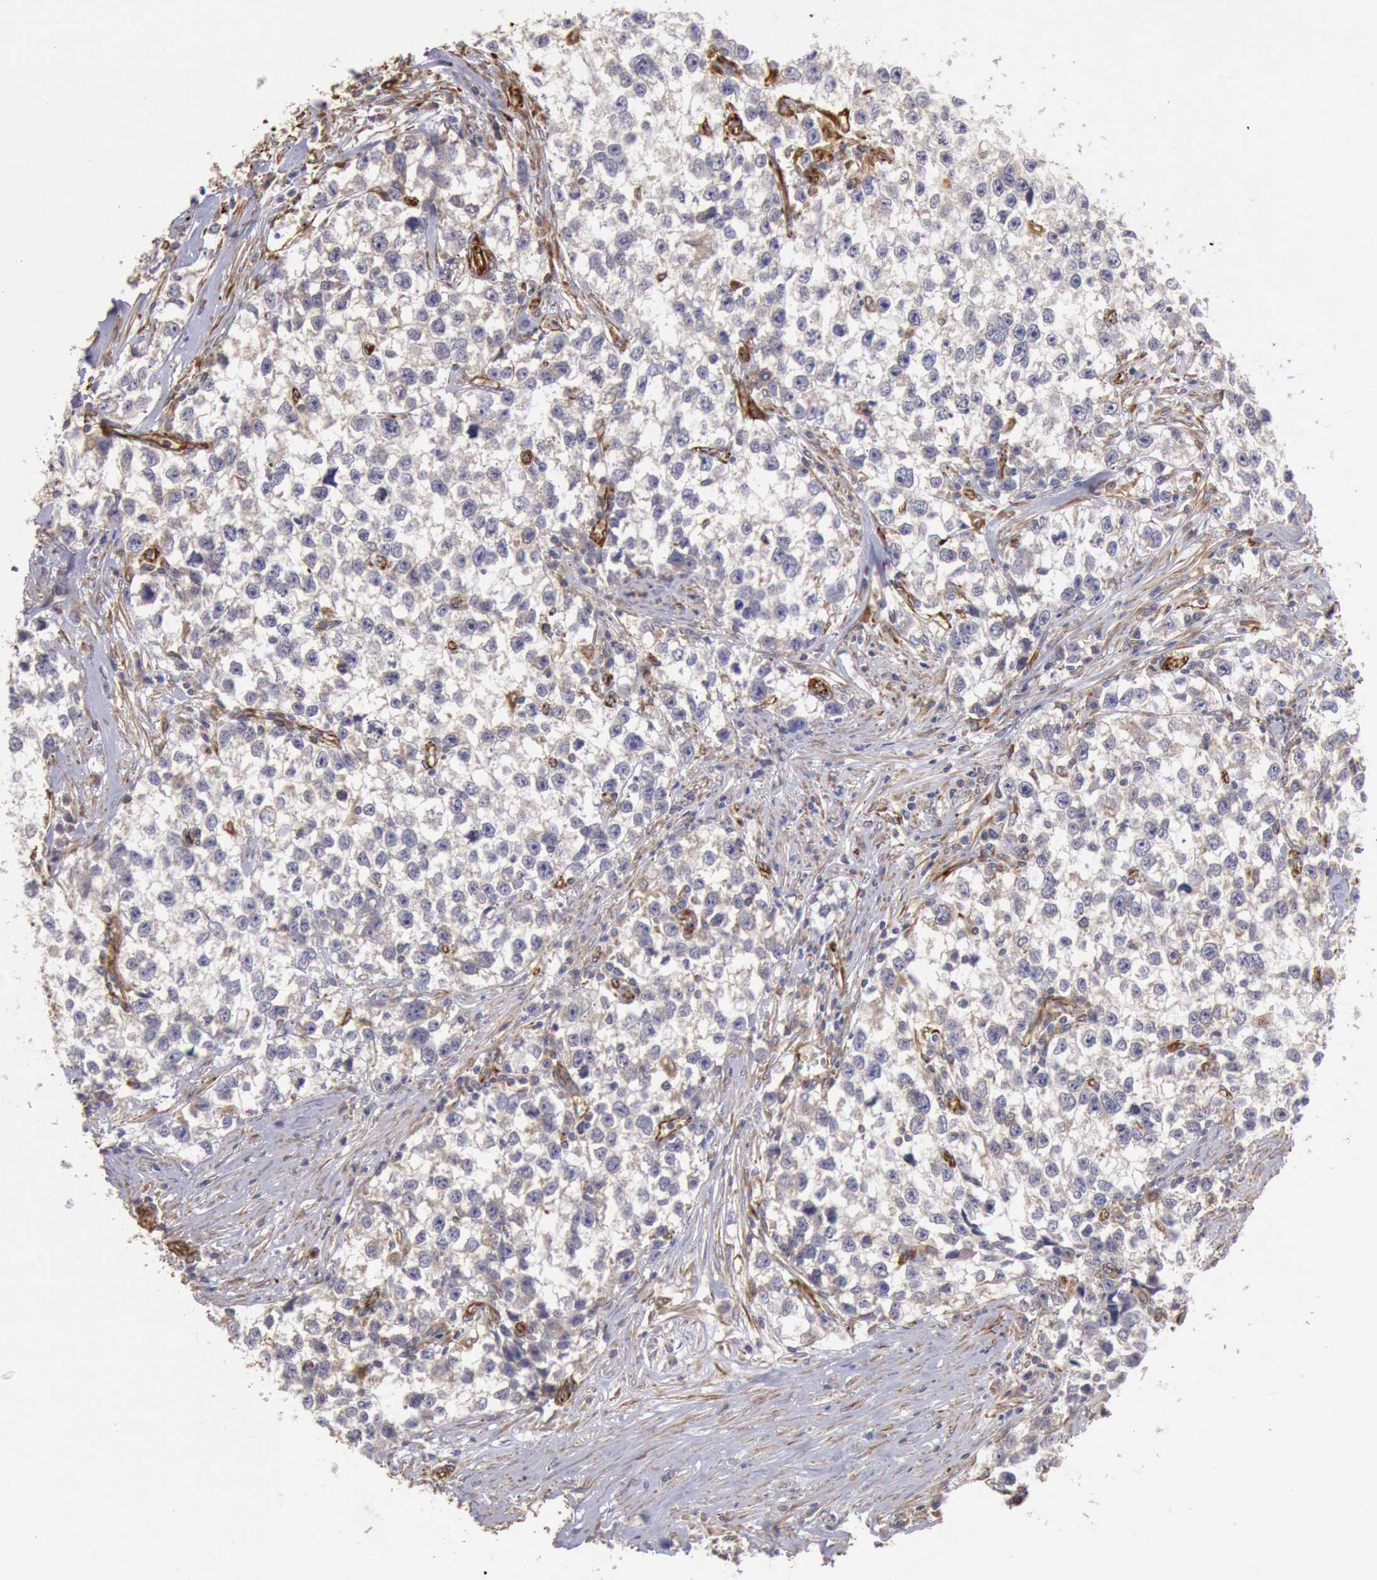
{"staining": {"intensity": "negative", "quantity": "none", "location": "none"}, "tissue": "testis cancer", "cell_type": "Tumor cells", "image_type": "cancer", "snomed": [{"axis": "morphology", "description": "Seminoma, NOS"}, {"axis": "morphology", "description": "Carcinoma, Embryonal, NOS"}, {"axis": "topography", "description": "Testis"}], "caption": "Tumor cells are negative for protein expression in human testis embryonal carcinoma. (Brightfield microscopy of DAB immunohistochemistry (IHC) at high magnification).", "gene": "RNF139", "patient": {"sex": "male", "age": 30}}